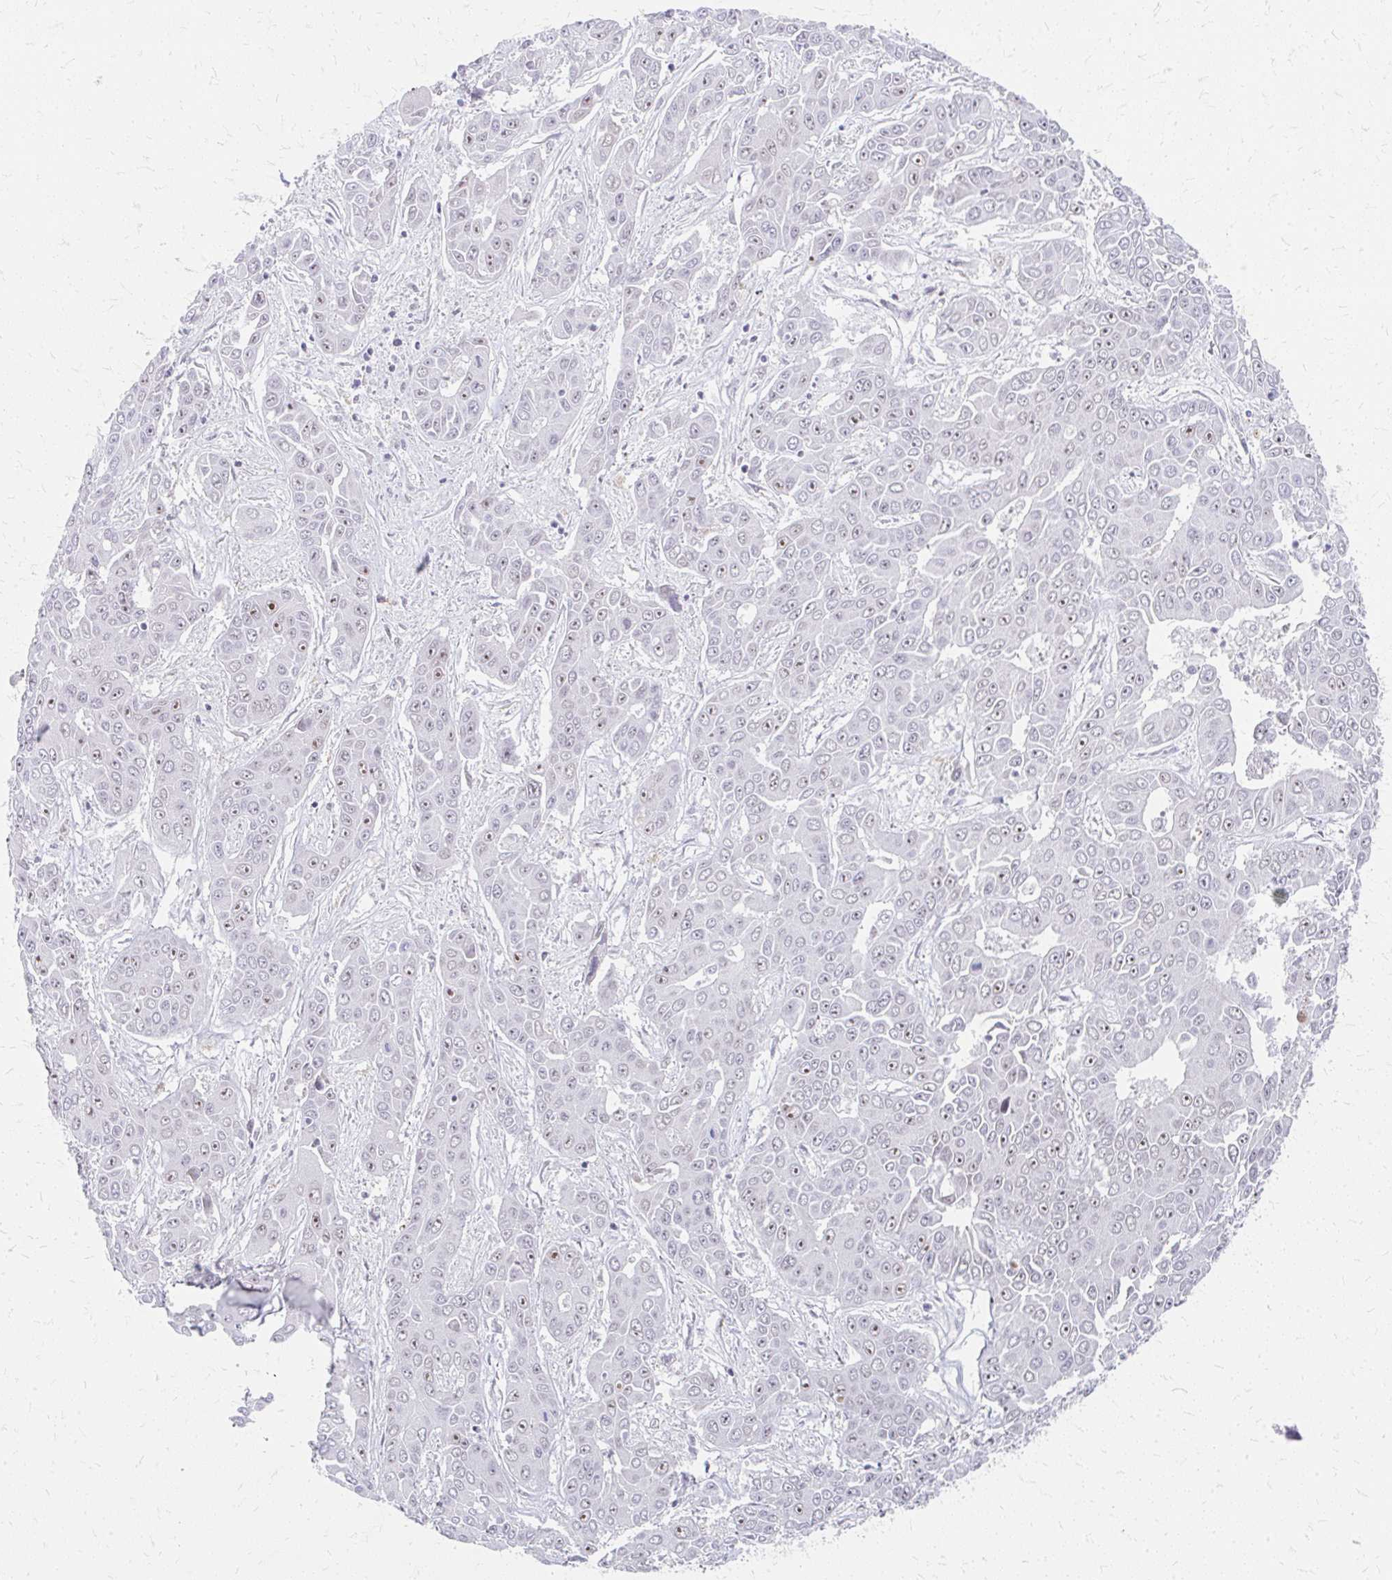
{"staining": {"intensity": "moderate", "quantity": "25%-75%", "location": "nuclear"}, "tissue": "liver cancer", "cell_type": "Tumor cells", "image_type": "cancer", "snomed": [{"axis": "morphology", "description": "Cholangiocarcinoma"}, {"axis": "topography", "description": "Liver"}], "caption": "Protein expression by immunohistochemistry reveals moderate nuclear staining in about 25%-75% of tumor cells in liver cancer (cholangiocarcinoma).", "gene": "GTF2H1", "patient": {"sex": "female", "age": 52}}